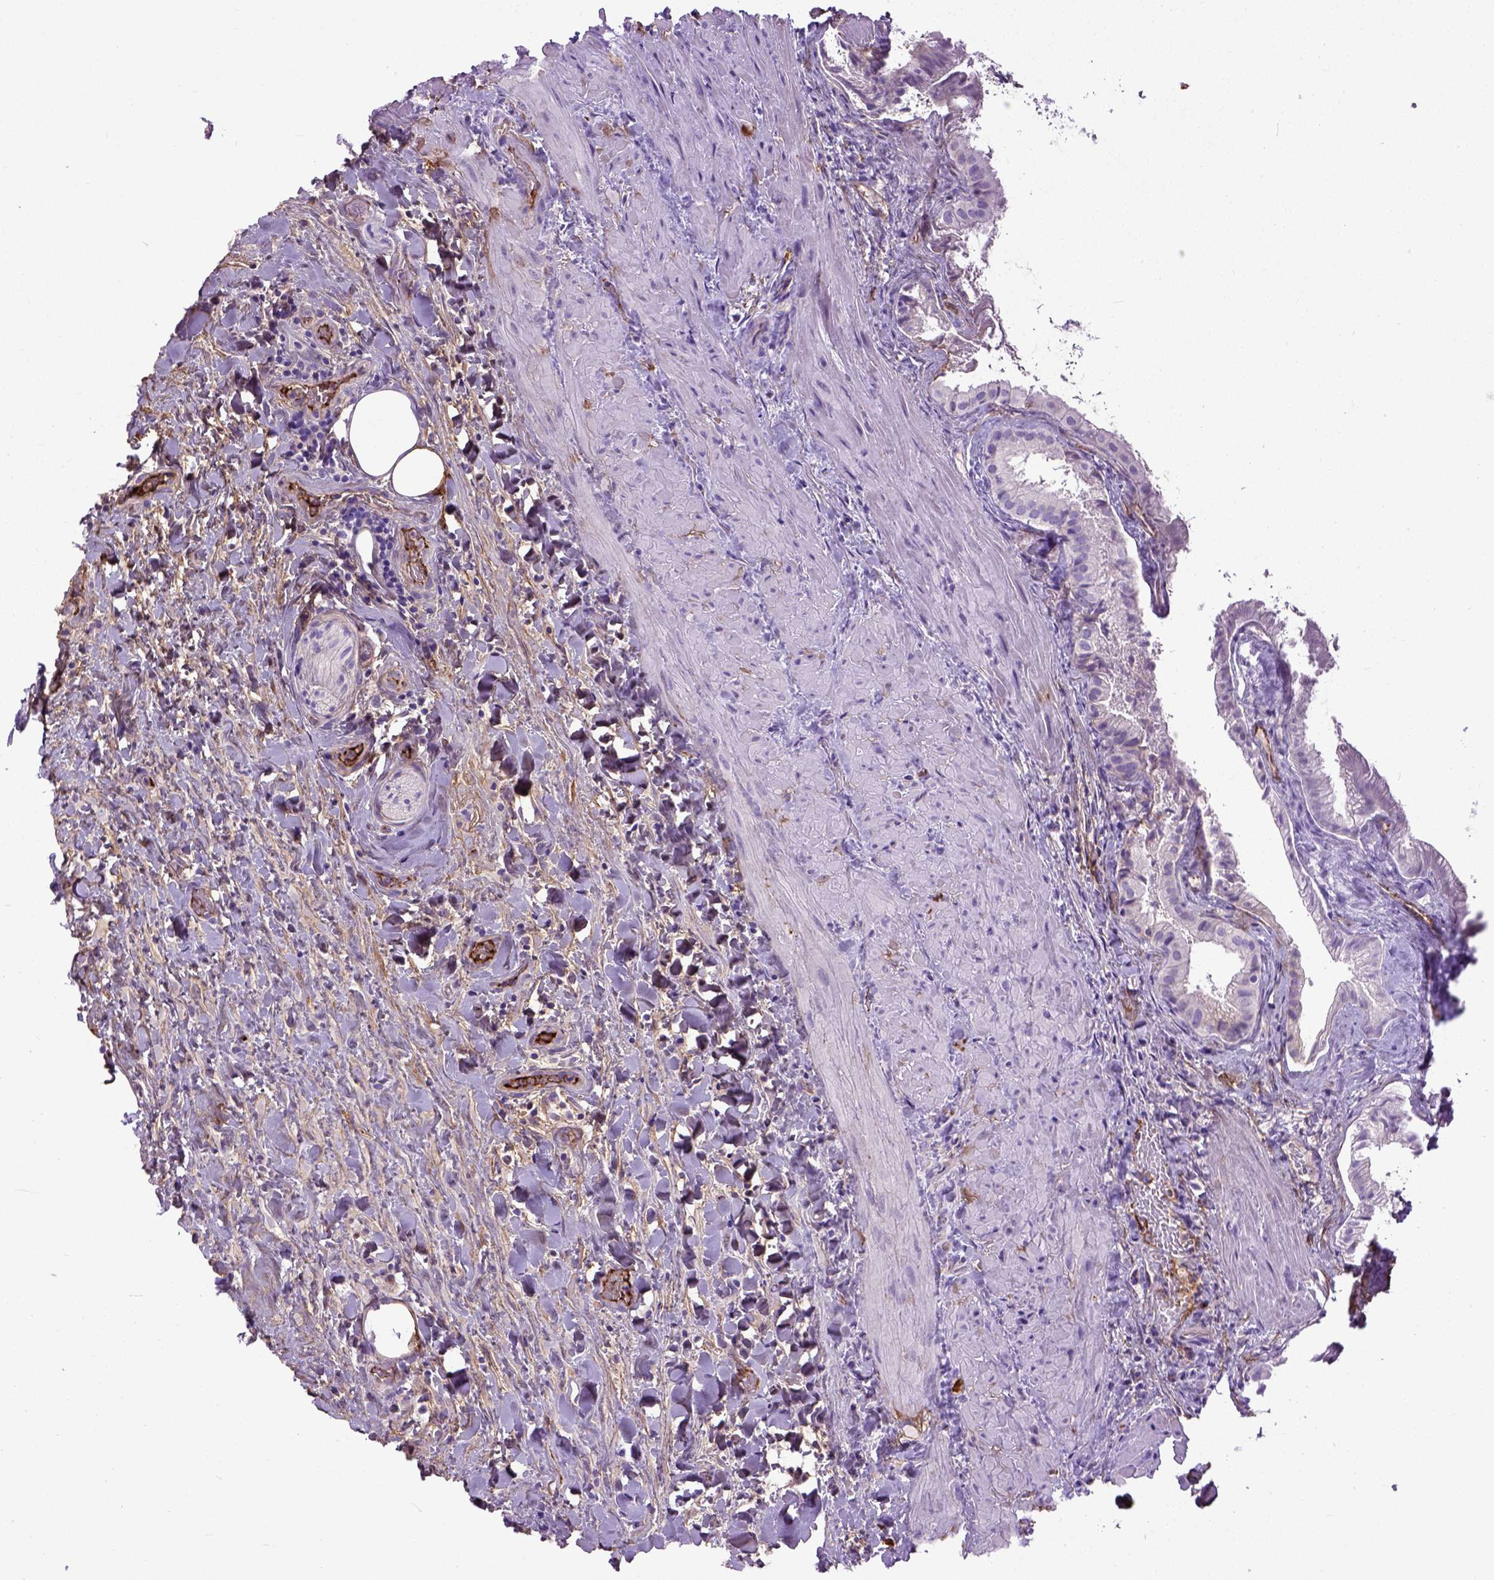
{"staining": {"intensity": "negative", "quantity": "none", "location": "none"}, "tissue": "gallbladder", "cell_type": "Glandular cells", "image_type": "normal", "snomed": [{"axis": "morphology", "description": "Normal tissue, NOS"}, {"axis": "topography", "description": "Gallbladder"}], "caption": "DAB (3,3'-diaminobenzidine) immunohistochemical staining of normal gallbladder exhibits no significant expression in glandular cells.", "gene": "ADAMTS8", "patient": {"sex": "male", "age": 70}}